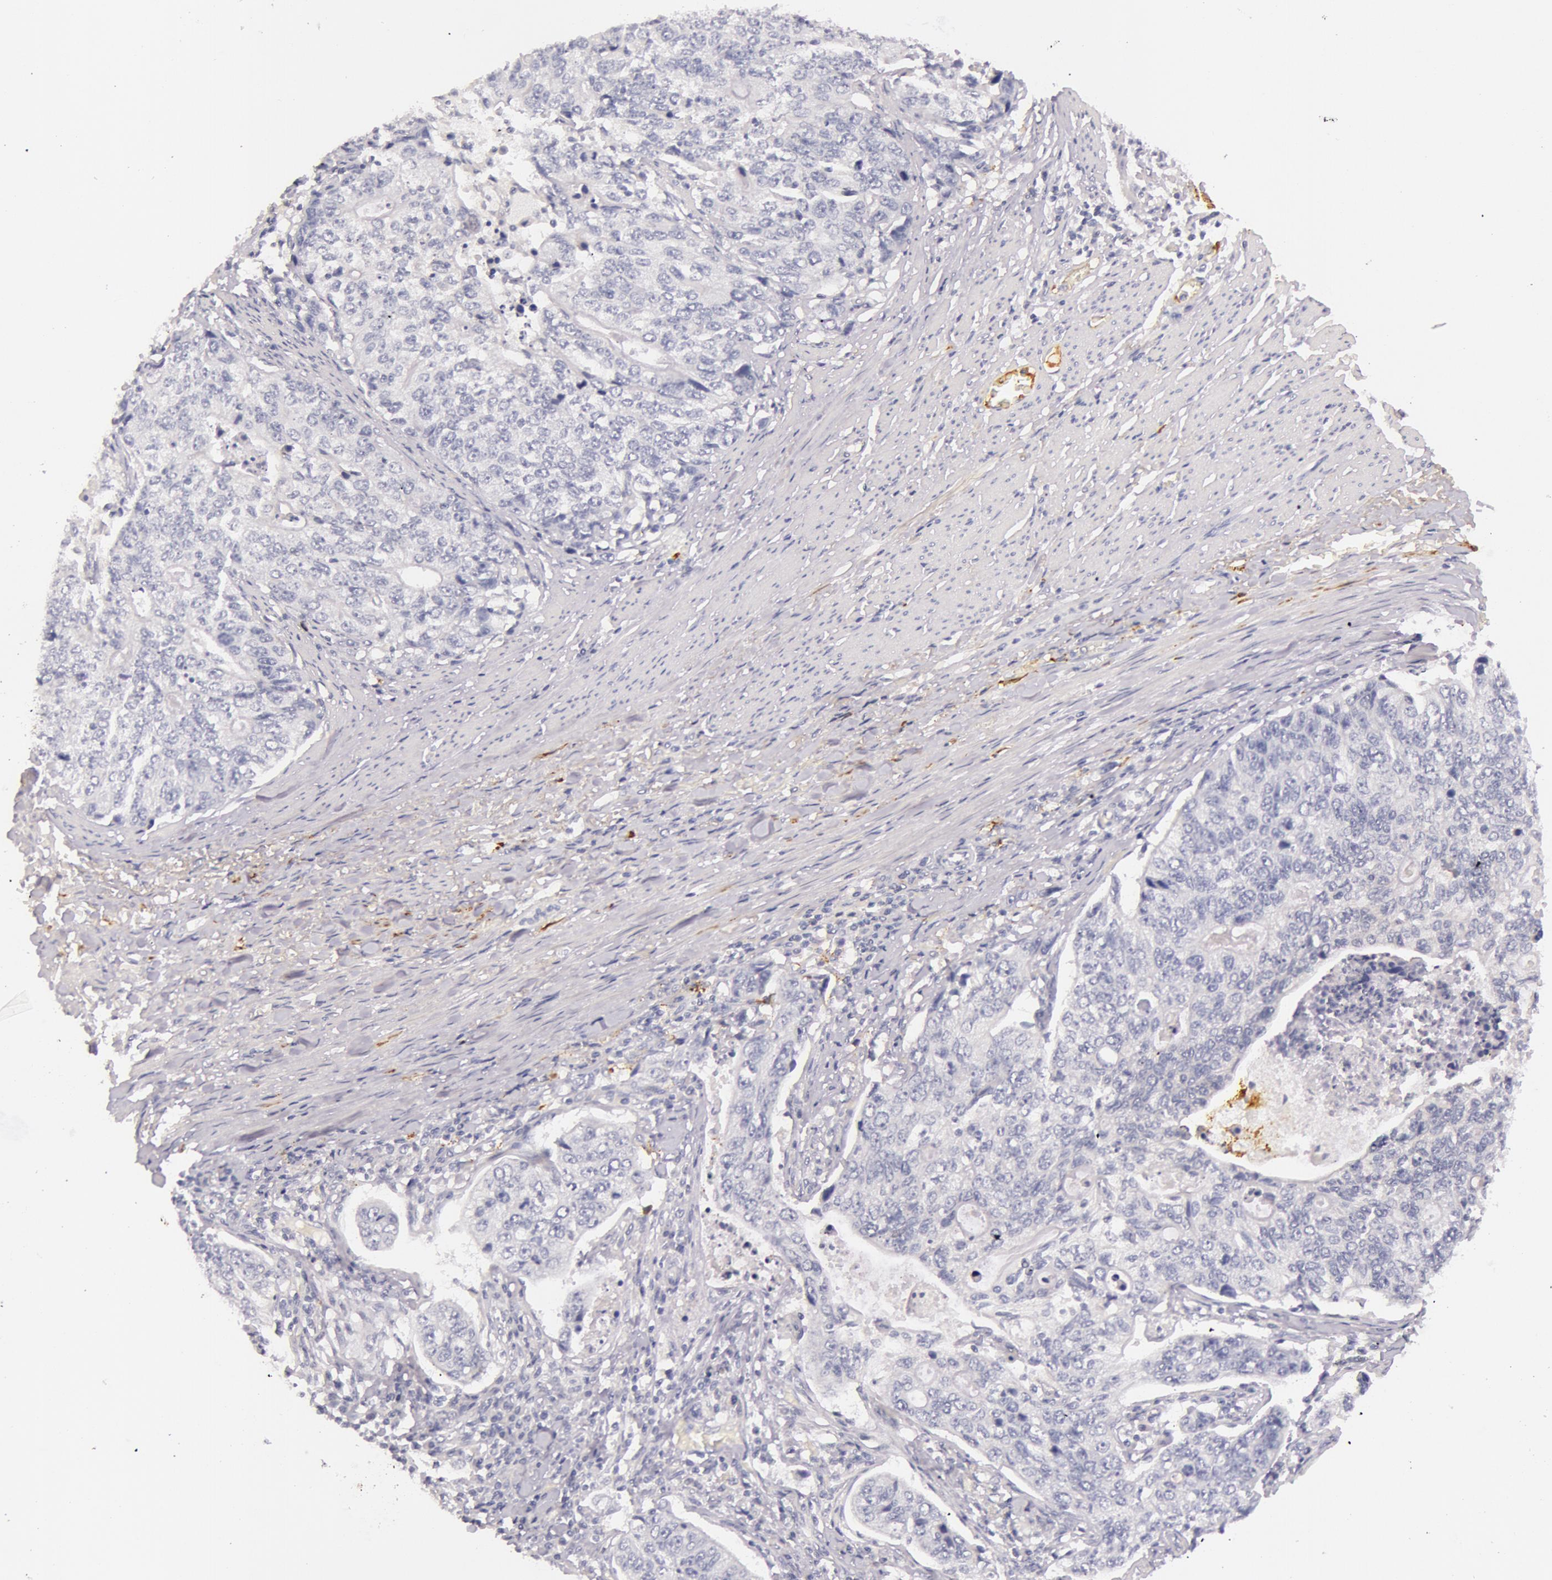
{"staining": {"intensity": "negative", "quantity": "none", "location": "none"}, "tissue": "stomach cancer", "cell_type": "Tumor cells", "image_type": "cancer", "snomed": [{"axis": "morphology", "description": "Adenocarcinoma, NOS"}, {"axis": "topography", "description": "Esophagus"}, {"axis": "topography", "description": "Stomach"}], "caption": "Immunohistochemistry (IHC) image of stomach adenocarcinoma stained for a protein (brown), which exhibits no expression in tumor cells.", "gene": "C4BPA", "patient": {"sex": "male", "age": 74}}